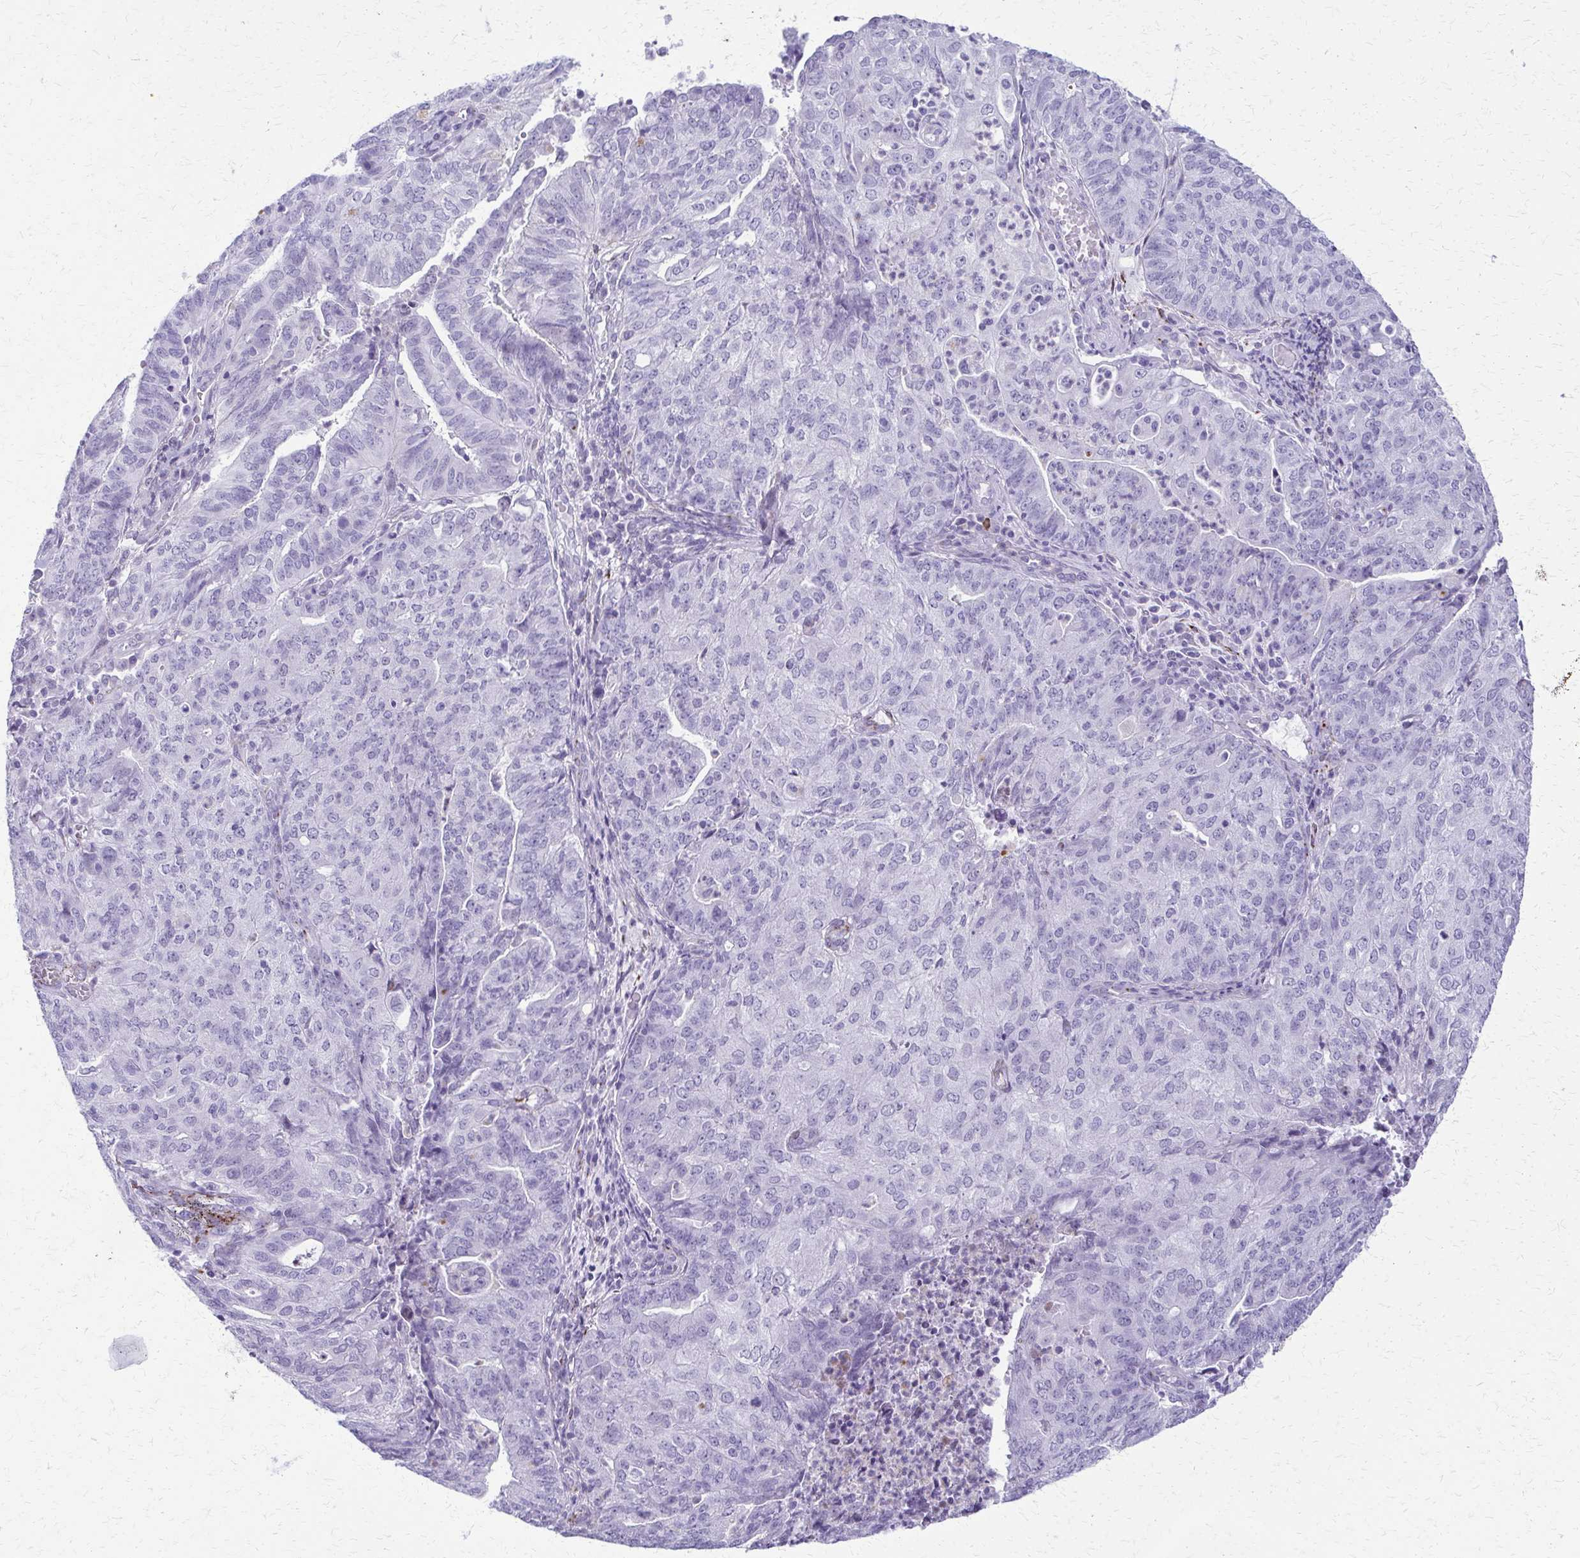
{"staining": {"intensity": "negative", "quantity": "none", "location": "none"}, "tissue": "endometrial cancer", "cell_type": "Tumor cells", "image_type": "cancer", "snomed": [{"axis": "morphology", "description": "Adenocarcinoma, NOS"}, {"axis": "topography", "description": "Endometrium"}], "caption": "IHC micrograph of neoplastic tissue: endometrial adenocarcinoma stained with DAB (3,3'-diaminobenzidine) exhibits no significant protein expression in tumor cells.", "gene": "FAM162B", "patient": {"sex": "female", "age": 82}}